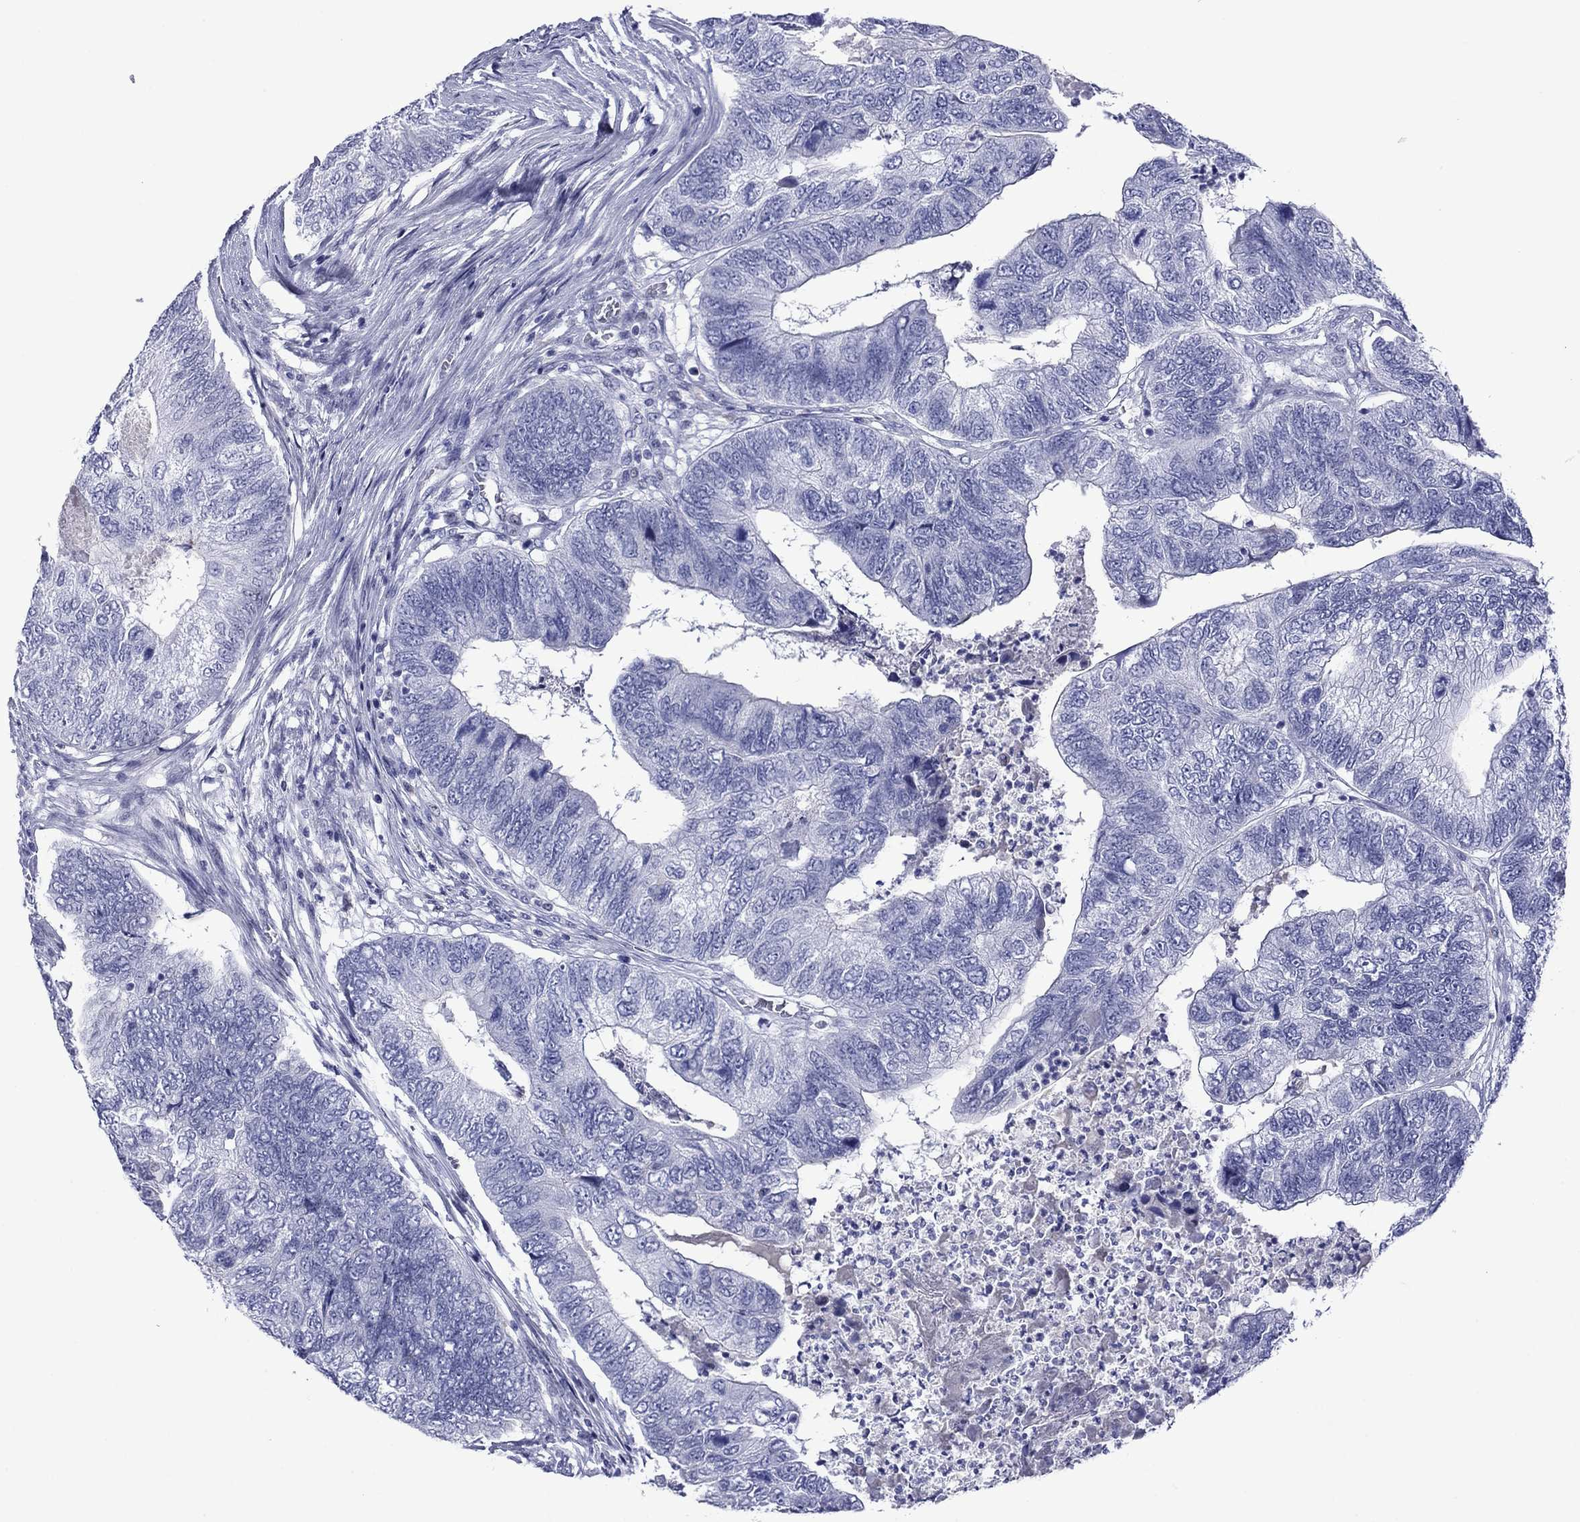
{"staining": {"intensity": "negative", "quantity": "none", "location": "none"}, "tissue": "colorectal cancer", "cell_type": "Tumor cells", "image_type": "cancer", "snomed": [{"axis": "morphology", "description": "Adenocarcinoma, NOS"}, {"axis": "topography", "description": "Colon"}], "caption": "DAB (3,3'-diaminobenzidine) immunohistochemical staining of colorectal adenocarcinoma displays no significant expression in tumor cells. (DAB immunohistochemistry visualized using brightfield microscopy, high magnification).", "gene": "PIWIL1", "patient": {"sex": "female", "age": 67}}